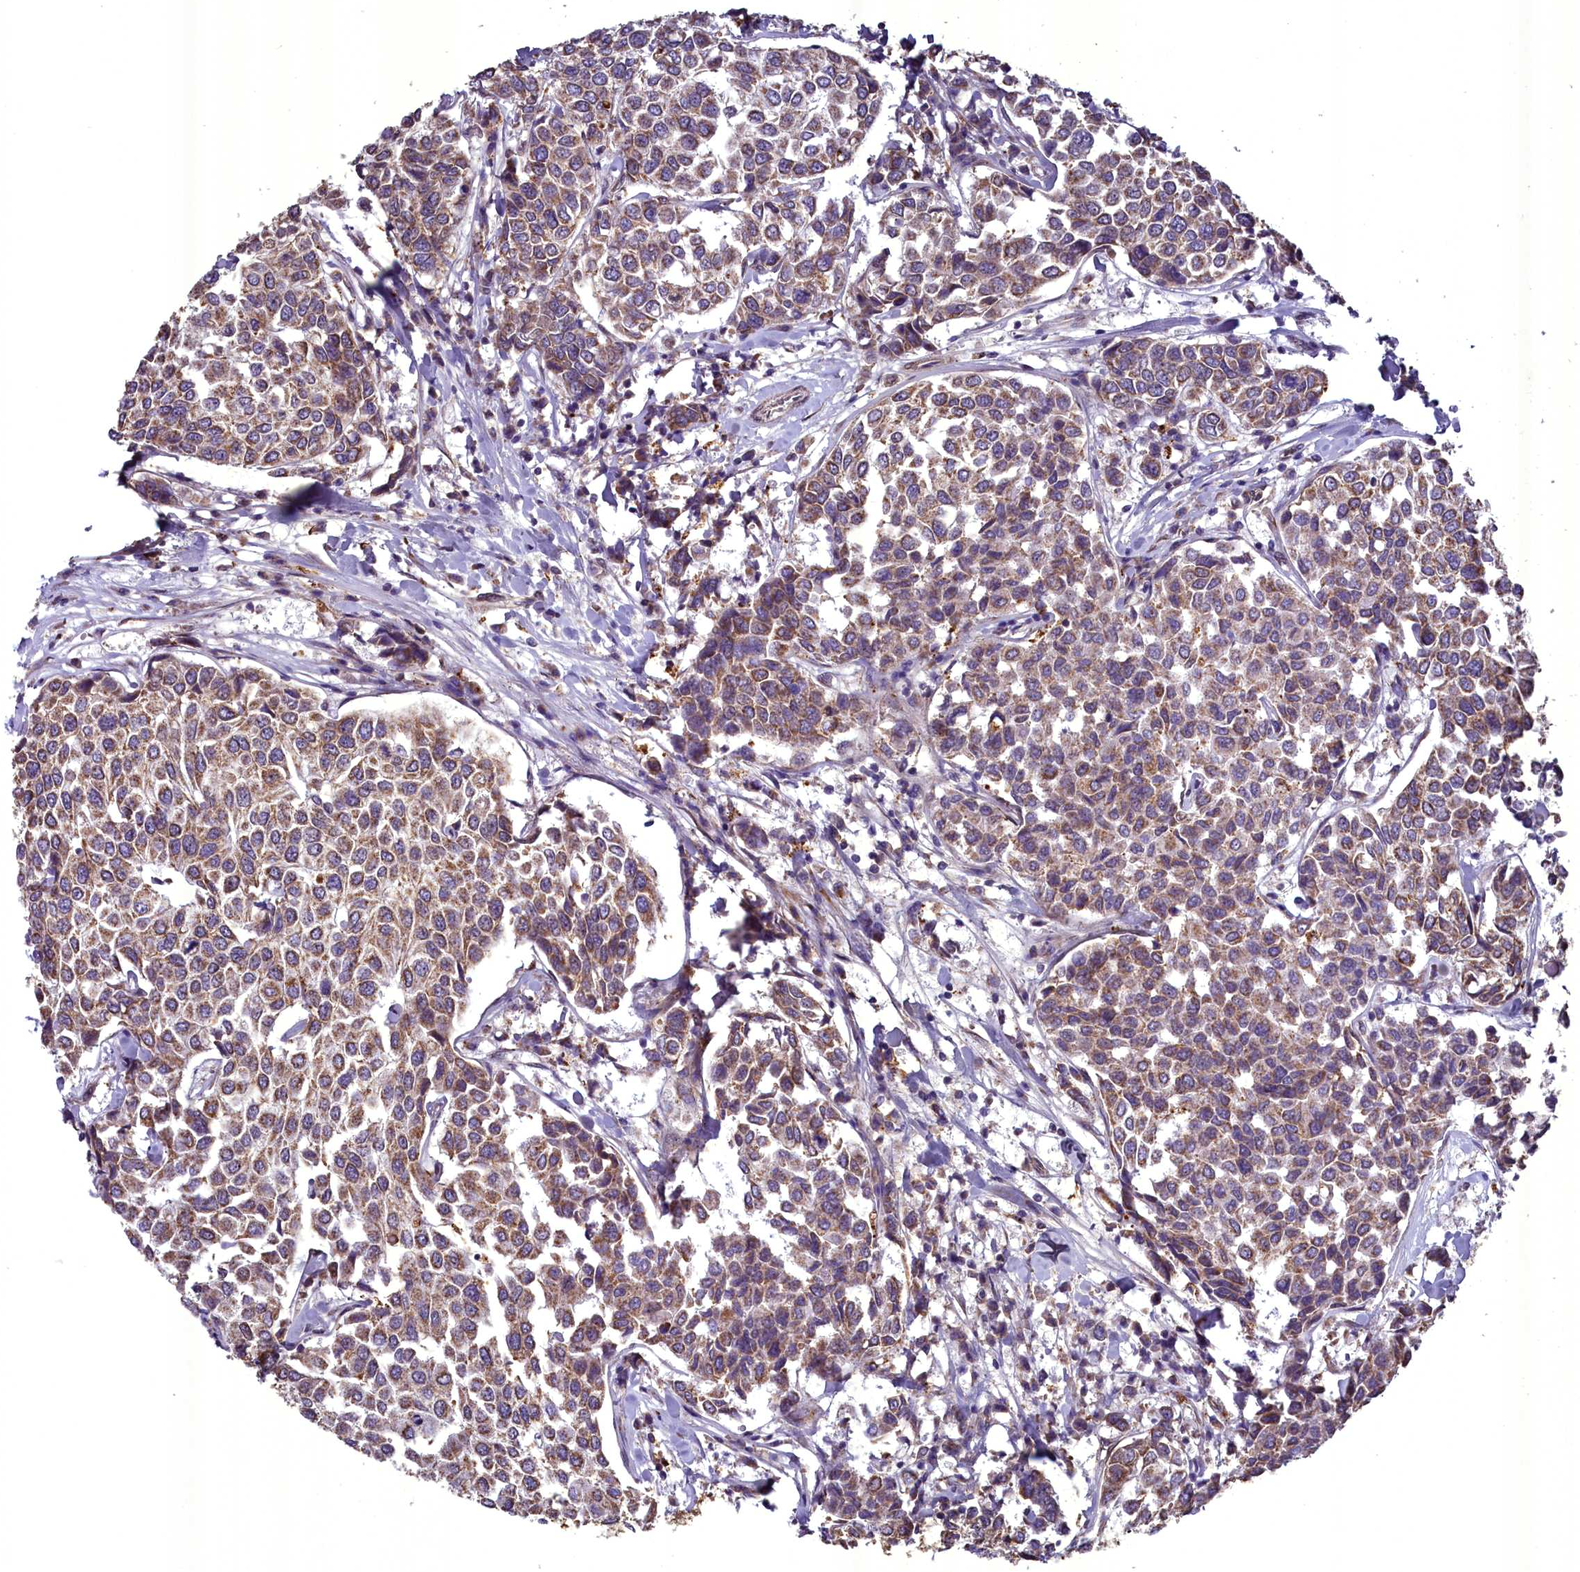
{"staining": {"intensity": "moderate", "quantity": ">75%", "location": "cytoplasmic/membranous"}, "tissue": "breast cancer", "cell_type": "Tumor cells", "image_type": "cancer", "snomed": [{"axis": "morphology", "description": "Duct carcinoma"}, {"axis": "topography", "description": "Breast"}], "caption": "About >75% of tumor cells in human infiltrating ductal carcinoma (breast) demonstrate moderate cytoplasmic/membranous protein staining as visualized by brown immunohistochemical staining.", "gene": "ACAD8", "patient": {"sex": "female", "age": 55}}